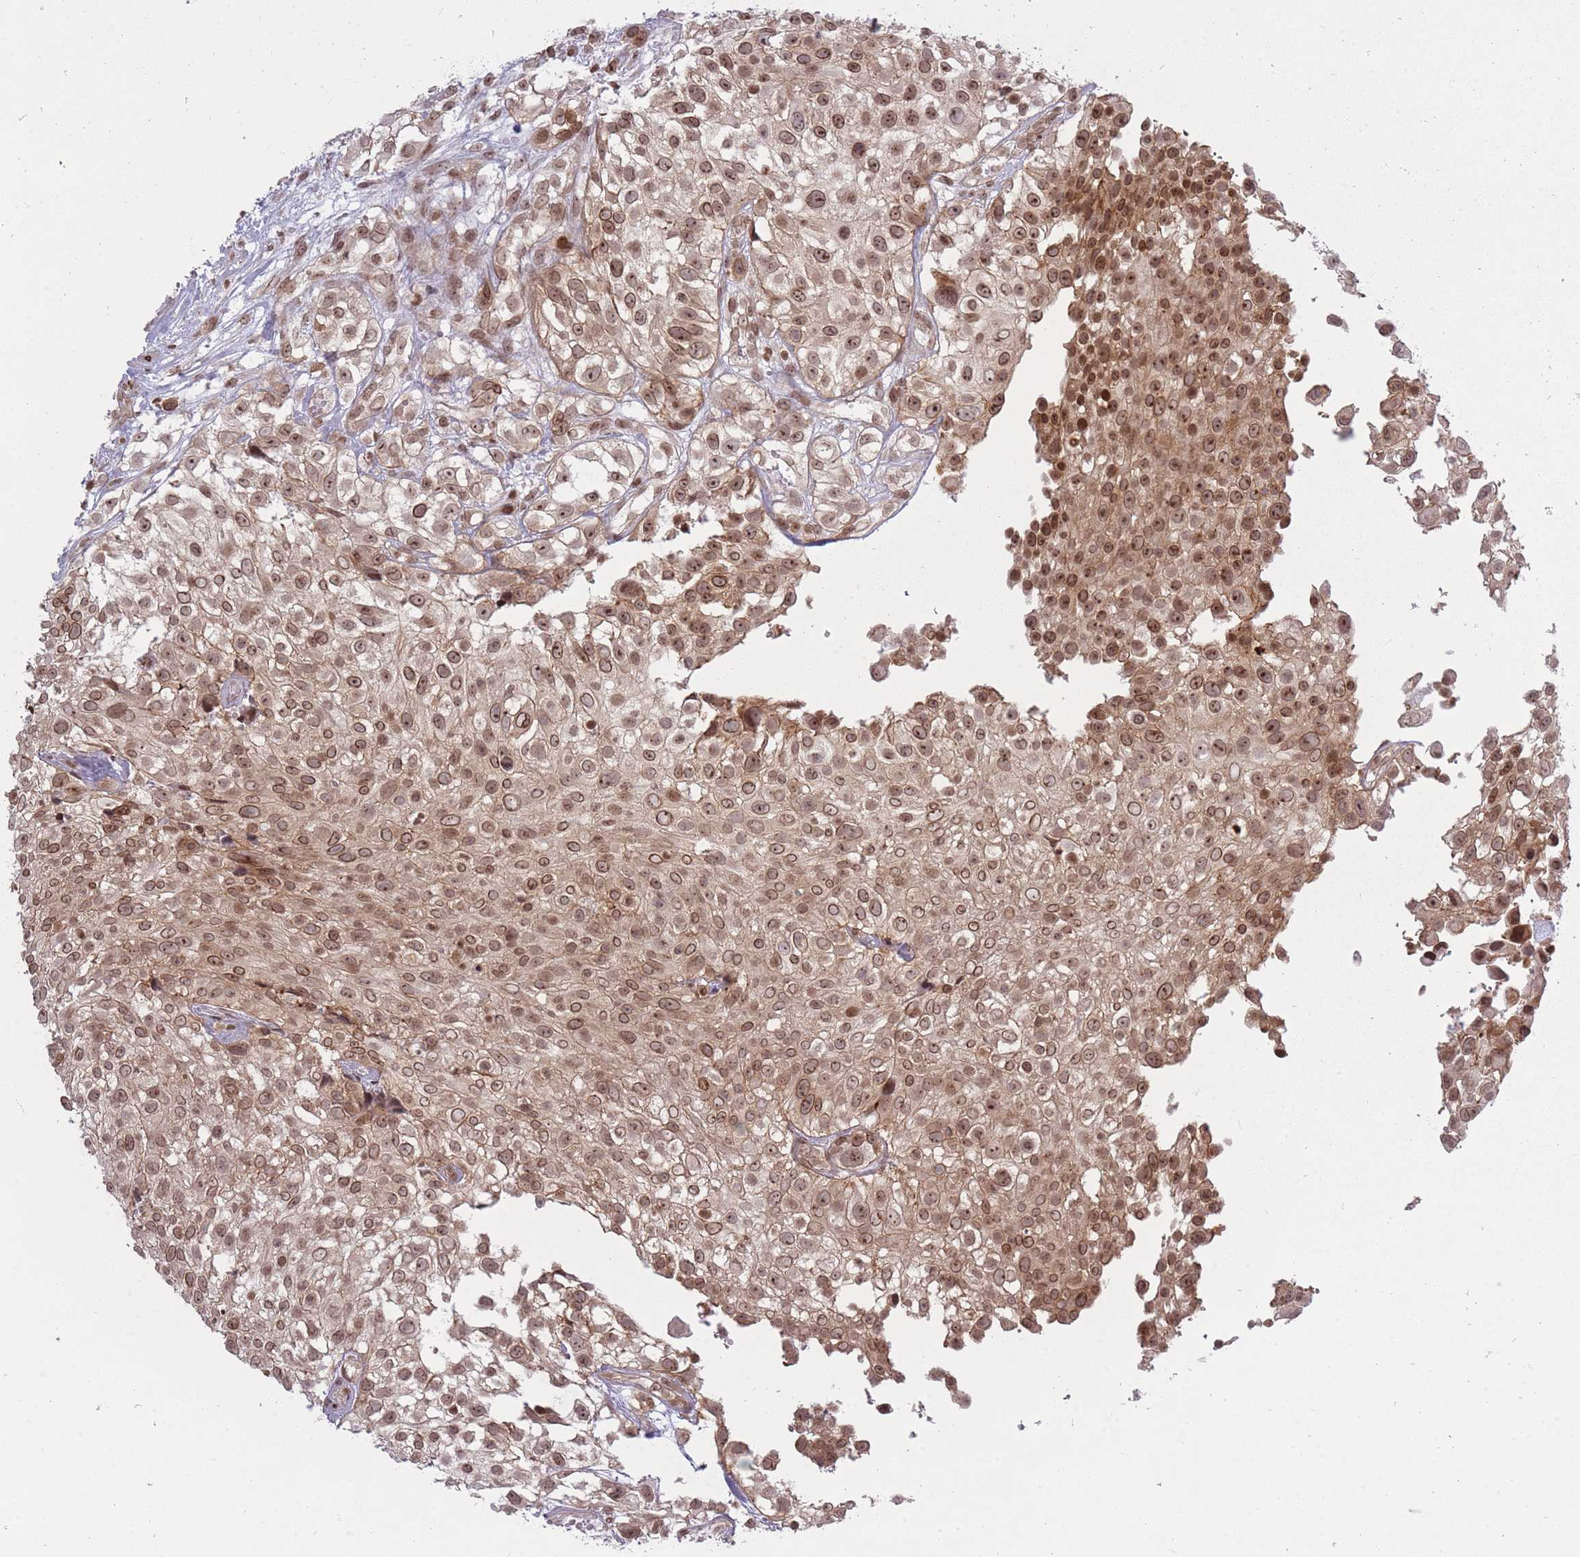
{"staining": {"intensity": "moderate", "quantity": ">75%", "location": "cytoplasmic/membranous,nuclear"}, "tissue": "urothelial cancer", "cell_type": "Tumor cells", "image_type": "cancer", "snomed": [{"axis": "morphology", "description": "Urothelial carcinoma, High grade"}, {"axis": "topography", "description": "Urinary bladder"}], "caption": "Immunohistochemistry (IHC) of human urothelial carcinoma (high-grade) reveals medium levels of moderate cytoplasmic/membranous and nuclear positivity in about >75% of tumor cells.", "gene": "TMC6", "patient": {"sex": "male", "age": 56}}